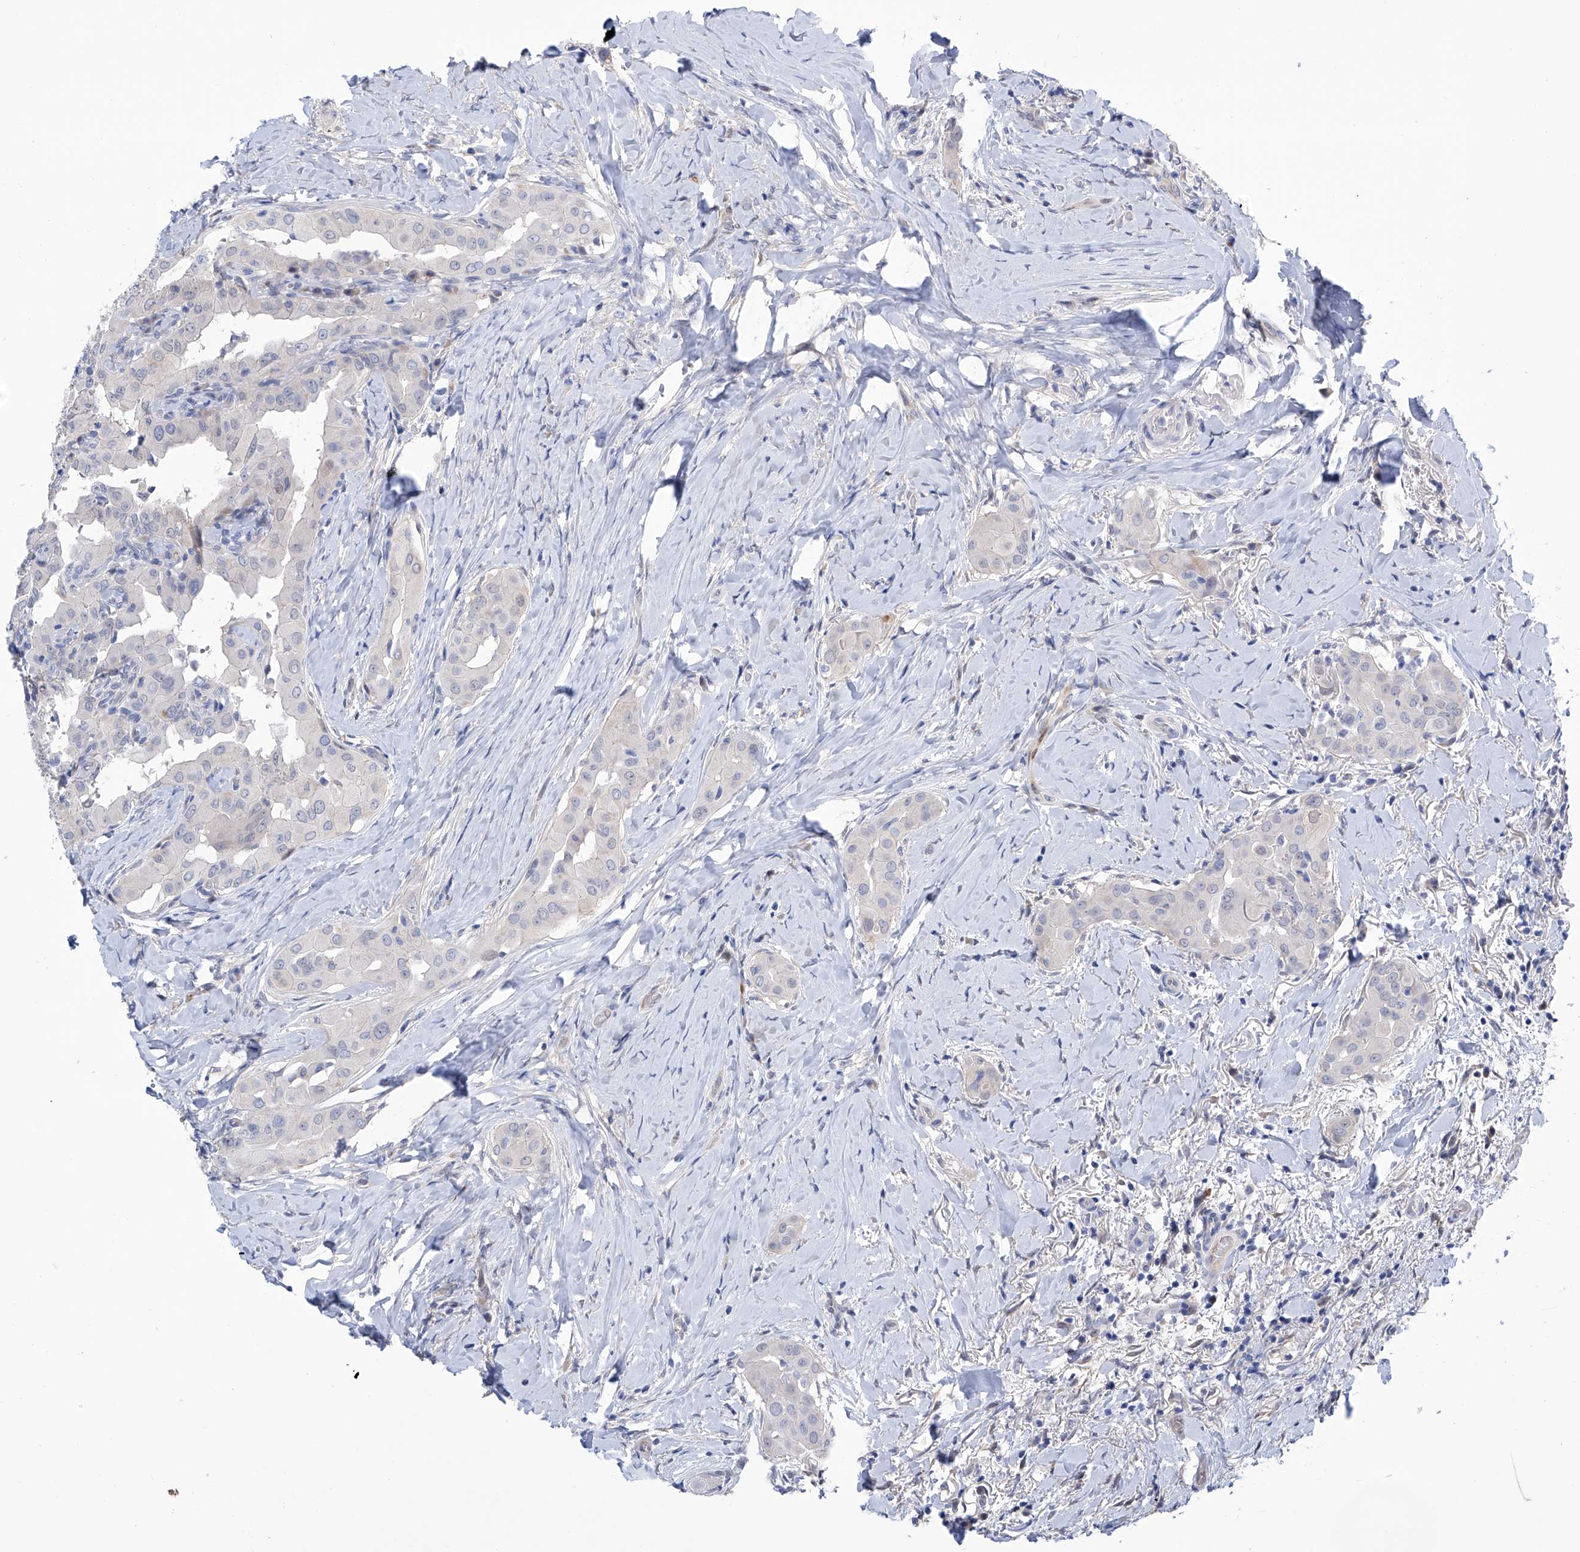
{"staining": {"intensity": "negative", "quantity": "none", "location": "none"}, "tissue": "thyroid cancer", "cell_type": "Tumor cells", "image_type": "cancer", "snomed": [{"axis": "morphology", "description": "Papillary adenocarcinoma, NOS"}, {"axis": "topography", "description": "Thyroid gland"}], "caption": "Thyroid cancer was stained to show a protein in brown. There is no significant staining in tumor cells.", "gene": "PGM3", "patient": {"sex": "male", "age": 33}}